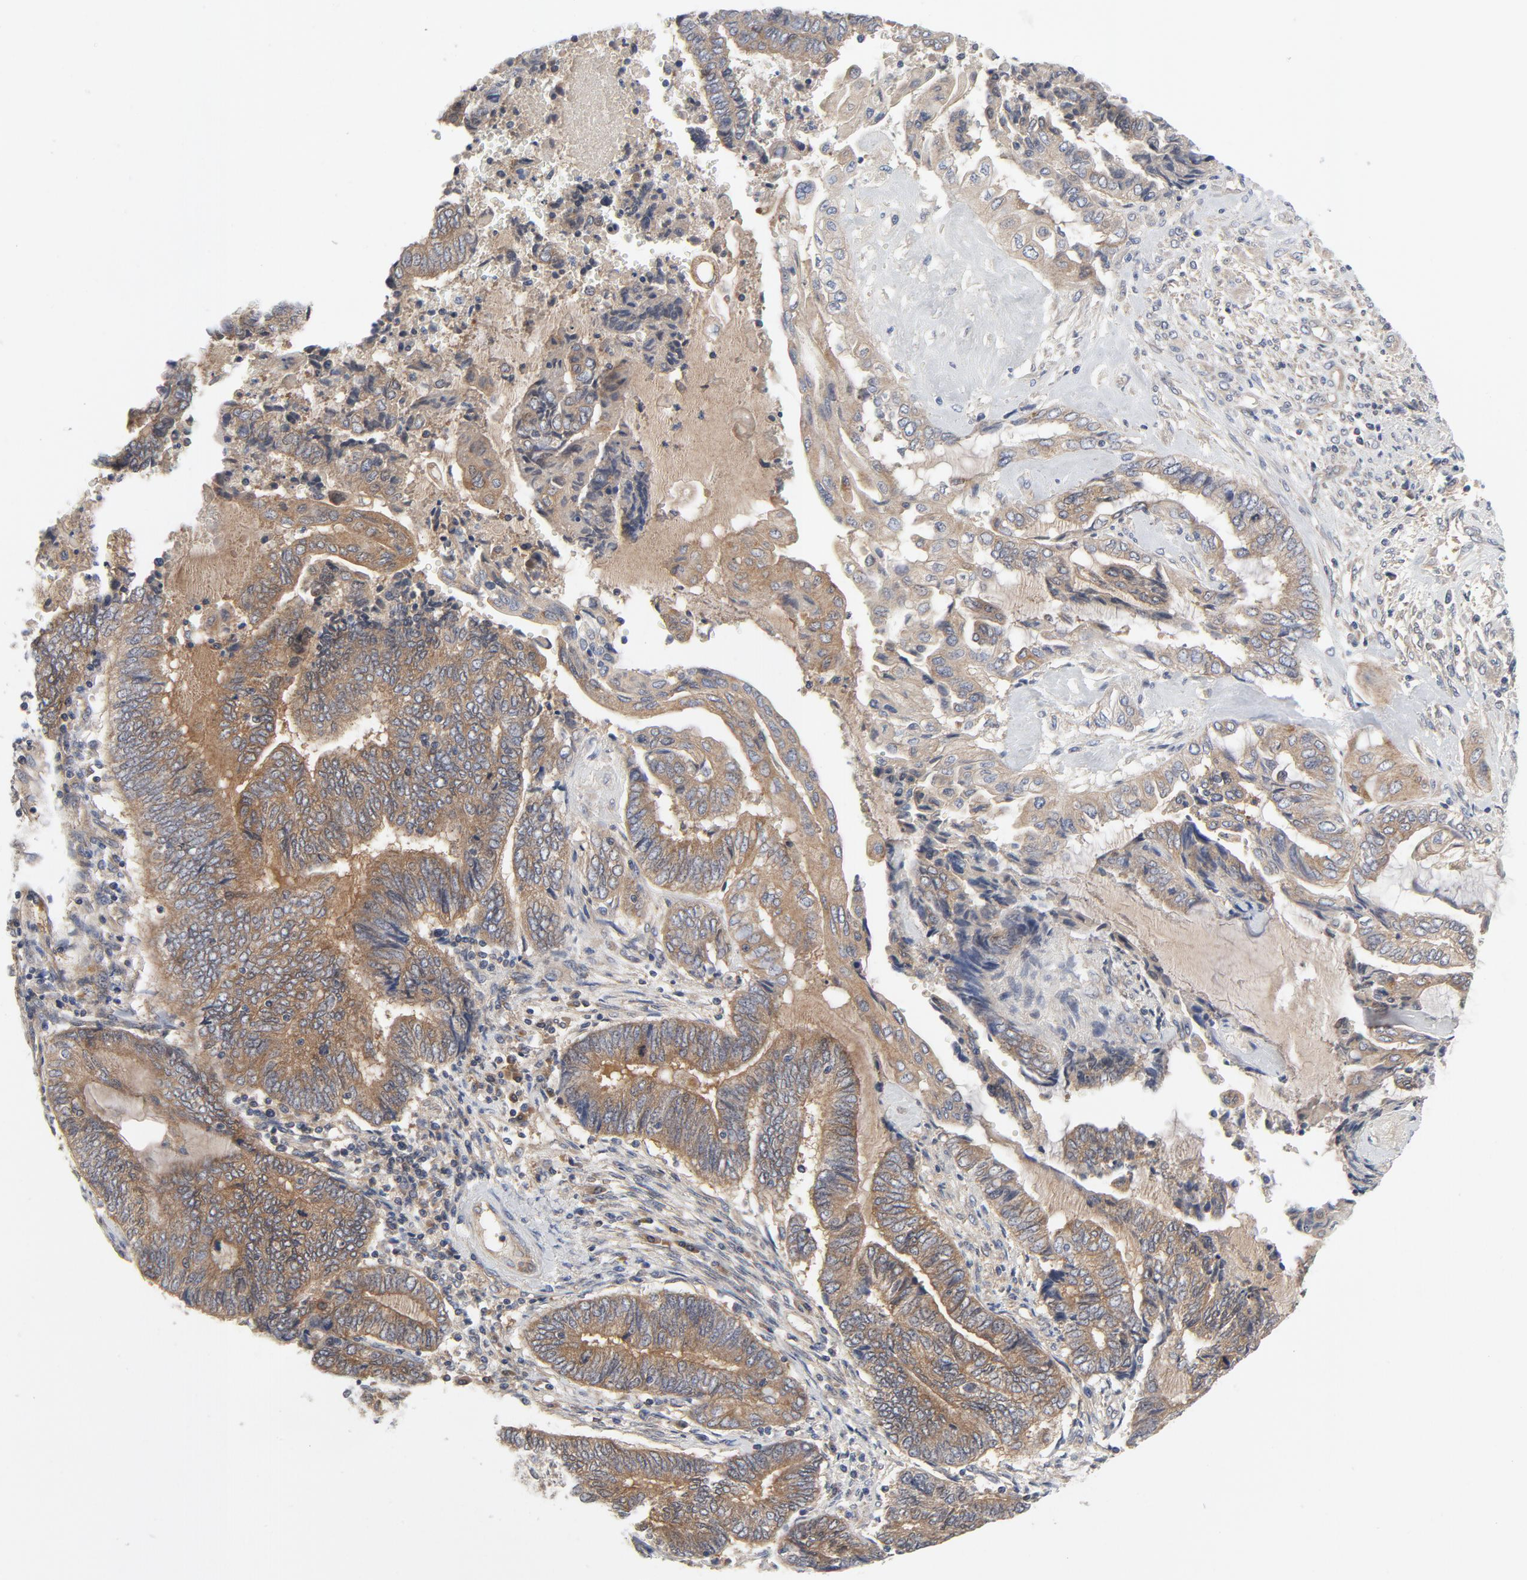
{"staining": {"intensity": "moderate", "quantity": ">75%", "location": "cytoplasmic/membranous"}, "tissue": "endometrial cancer", "cell_type": "Tumor cells", "image_type": "cancer", "snomed": [{"axis": "morphology", "description": "Adenocarcinoma, NOS"}, {"axis": "topography", "description": "Uterus"}, {"axis": "topography", "description": "Endometrium"}], "caption": "Protein expression analysis of human endometrial cancer (adenocarcinoma) reveals moderate cytoplasmic/membranous positivity in approximately >75% of tumor cells. (DAB IHC, brown staining for protein, blue staining for nuclei).", "gene": "BAD", "patient": {"sex": "female", "age": 70}}